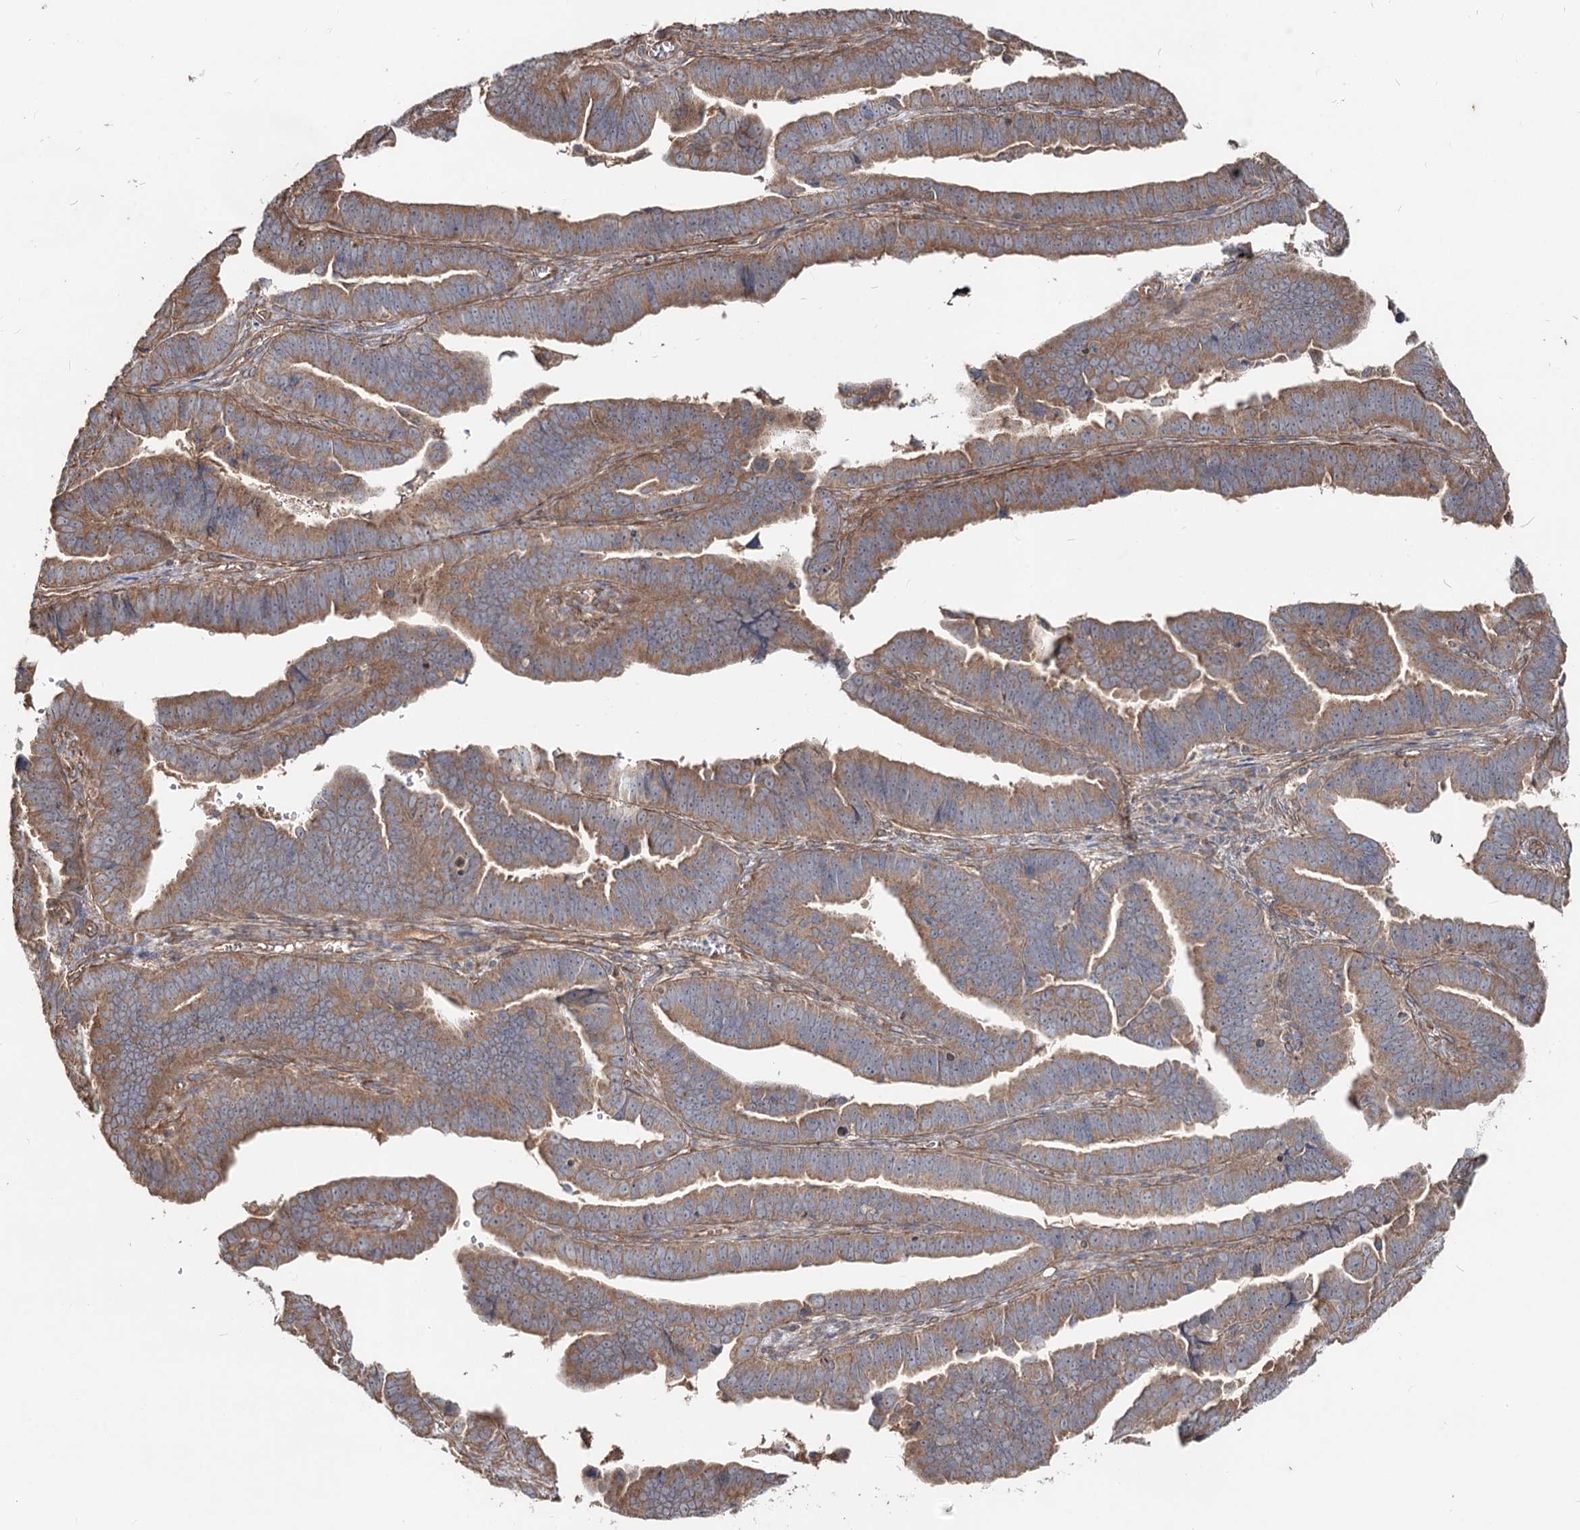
{"staining": {"intensity": "moderate", "quantity": ">75%", "location": "cytoplasmic/membranous"}, "tissue": "endometrial cancer", "cell_type": "Tumor cells", "image_type": "cancer", "snomed": [{"axis": "morphology", "description": "Adenocarcinoma, NOS"}, {"axis": "topography", "description": "Endometrium"}], "caption": "Human endometrial cancer stained with a protein marker displays moderate staining in tumor cells.", "gene": "SPART", "patient": {"sex": "female", "age": 75}}